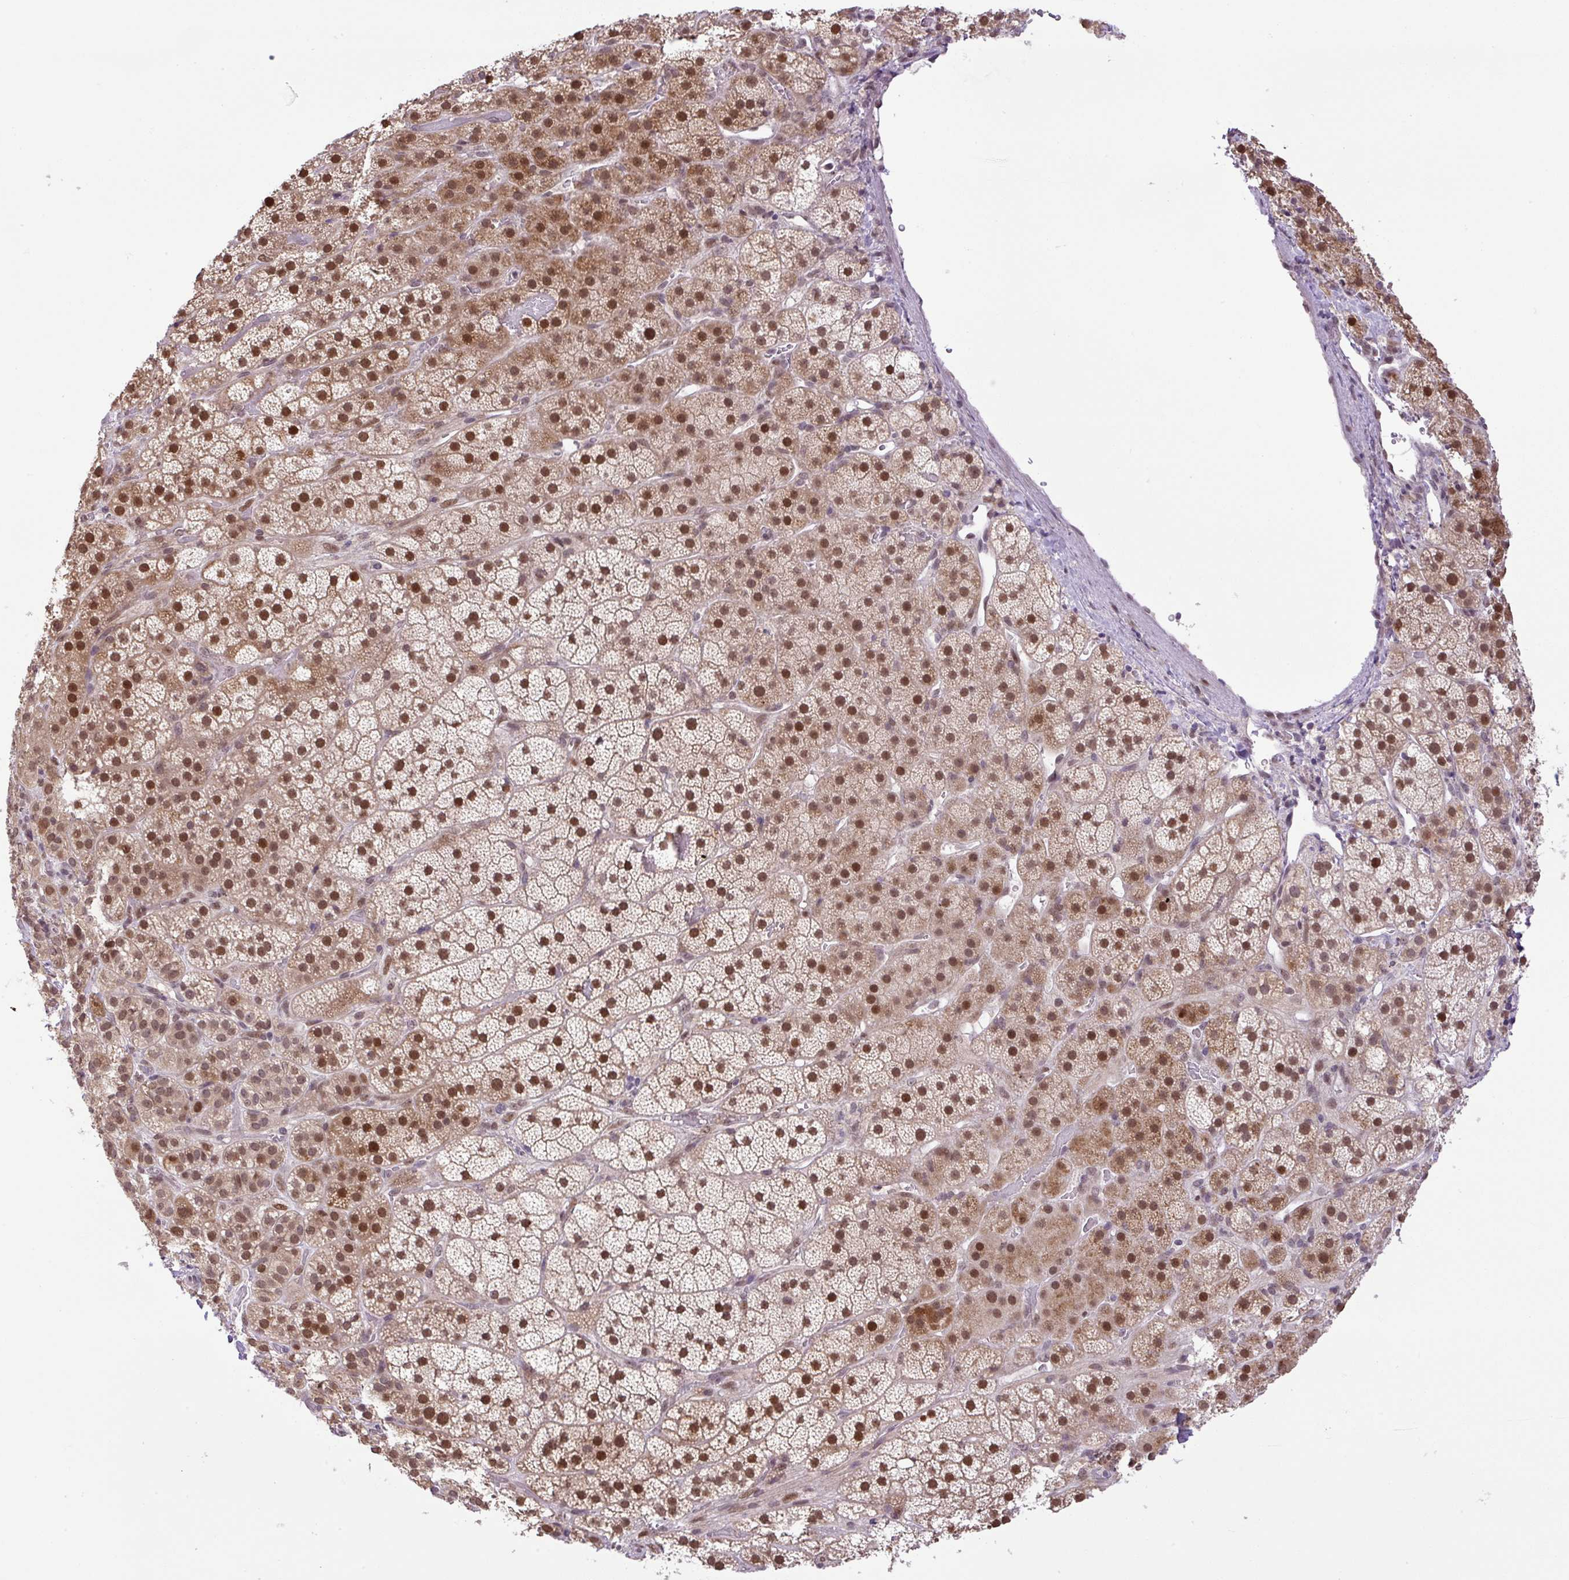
{"staining": {"intensity": "strong", "quantity": "25%-75%", "location": "nuclear"}, "tissue": "adrenal gland", "cell_type": "Glandular cells", "image_type": "normal", "snomed": [{"axis": "morphology", "description": "Normal tissue, NOS"}, {"axis": "topography", "description": "Adrenal gland"}], "caption": "This histopathology image reveals immunohistochemistry staining of normal adrenal gland, with high strong nuclear staining in about 25%-75% of glandular cells.", "gene": "KPNA1", "patient": {"sex": "male", "age": 57}}